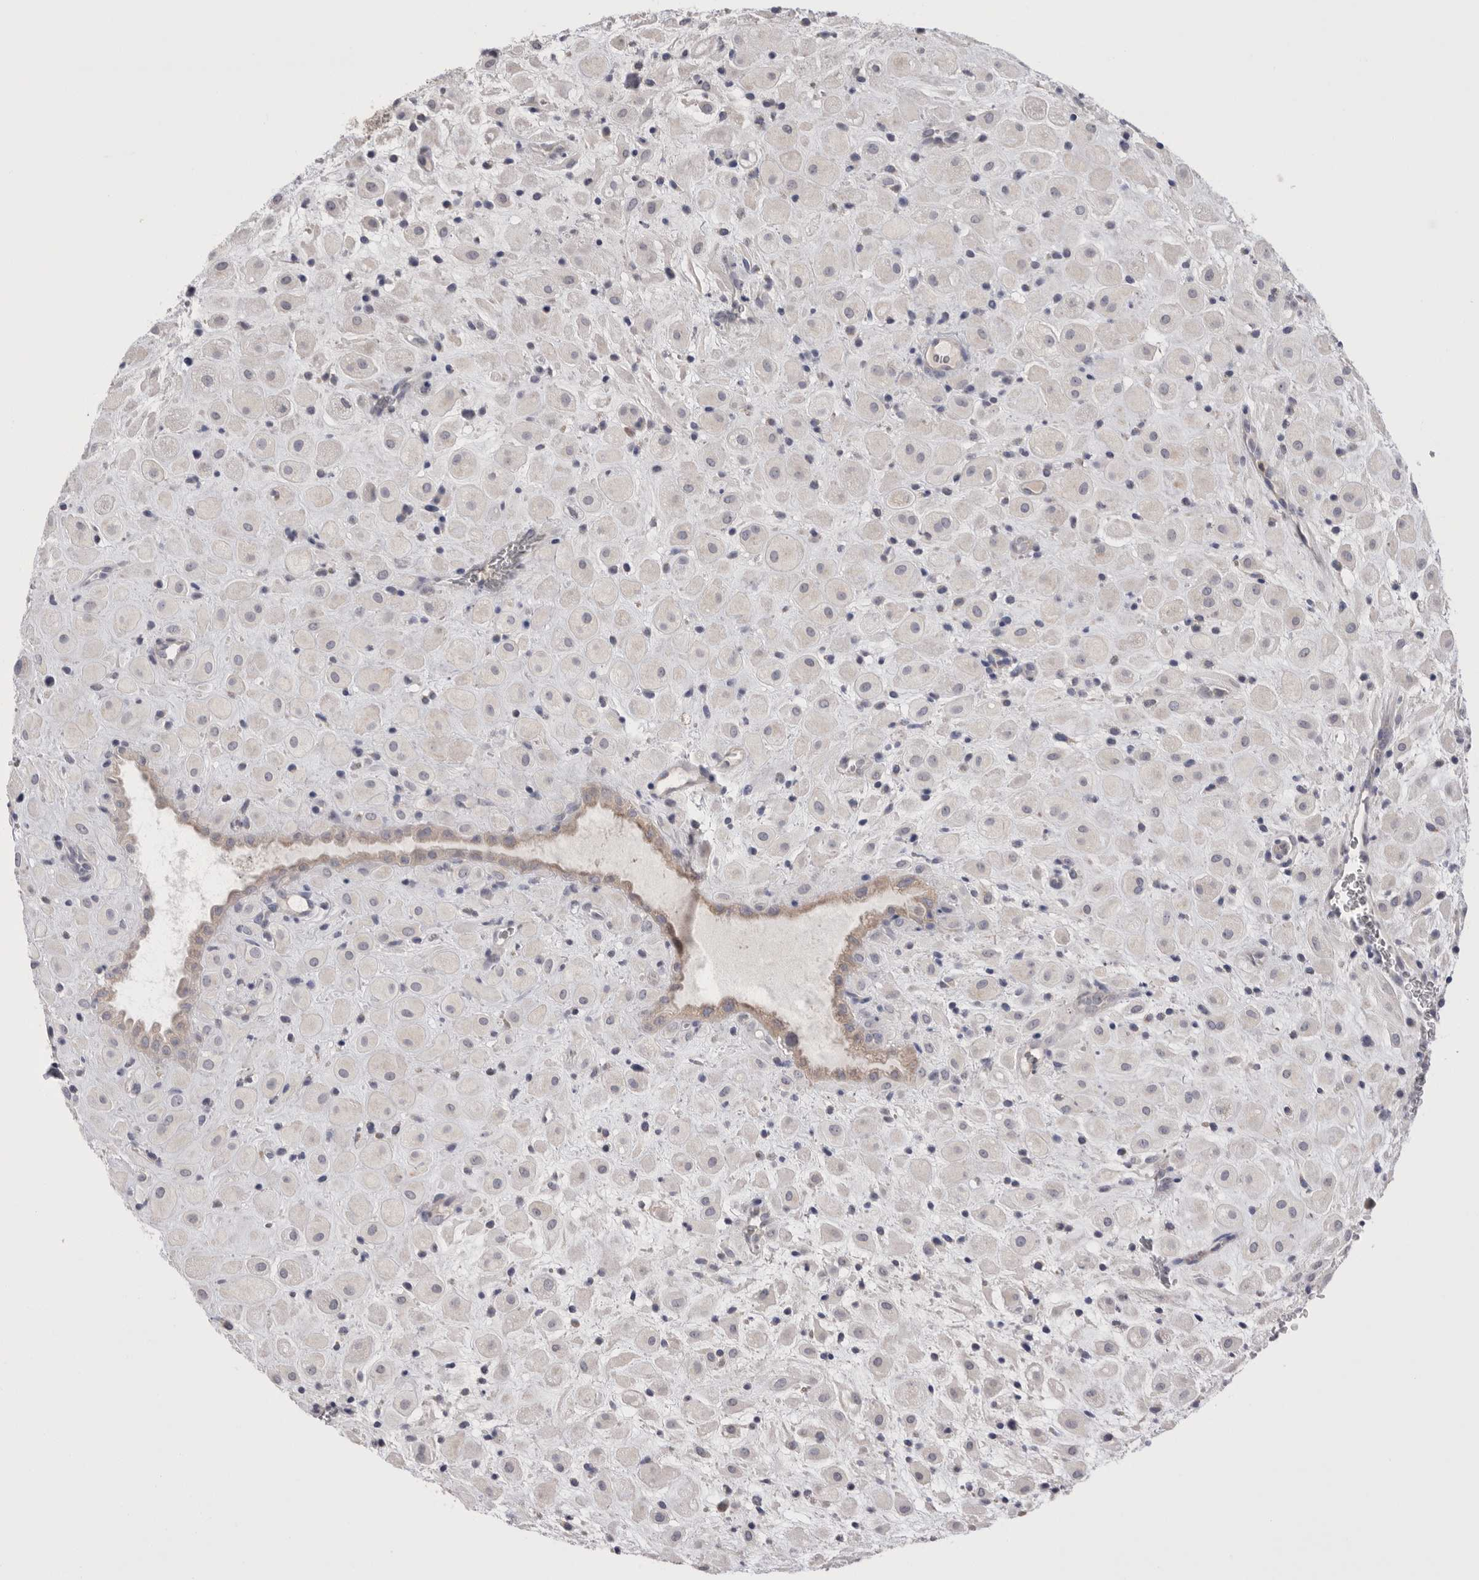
{"staining": {"intensity": "negative", "quantity": "none", "location": "none"}, "tissue": "placenta", "cell_type": "Decidual cells", "image_type": "normal", "snomed": [{"axis": "morphology", "description": "Normal tissue, NOS"}, {"axis": "topography", "description": "Placenta"}], "caption": "IHC micrograph of unremarkable placenta: placenta stained with DAB (3,3'-diaminobenzidine) shows no significant protein positivity in decidual cells.", "gene": "CCDC126", "patient": {"sex": "female", "age": 35}}